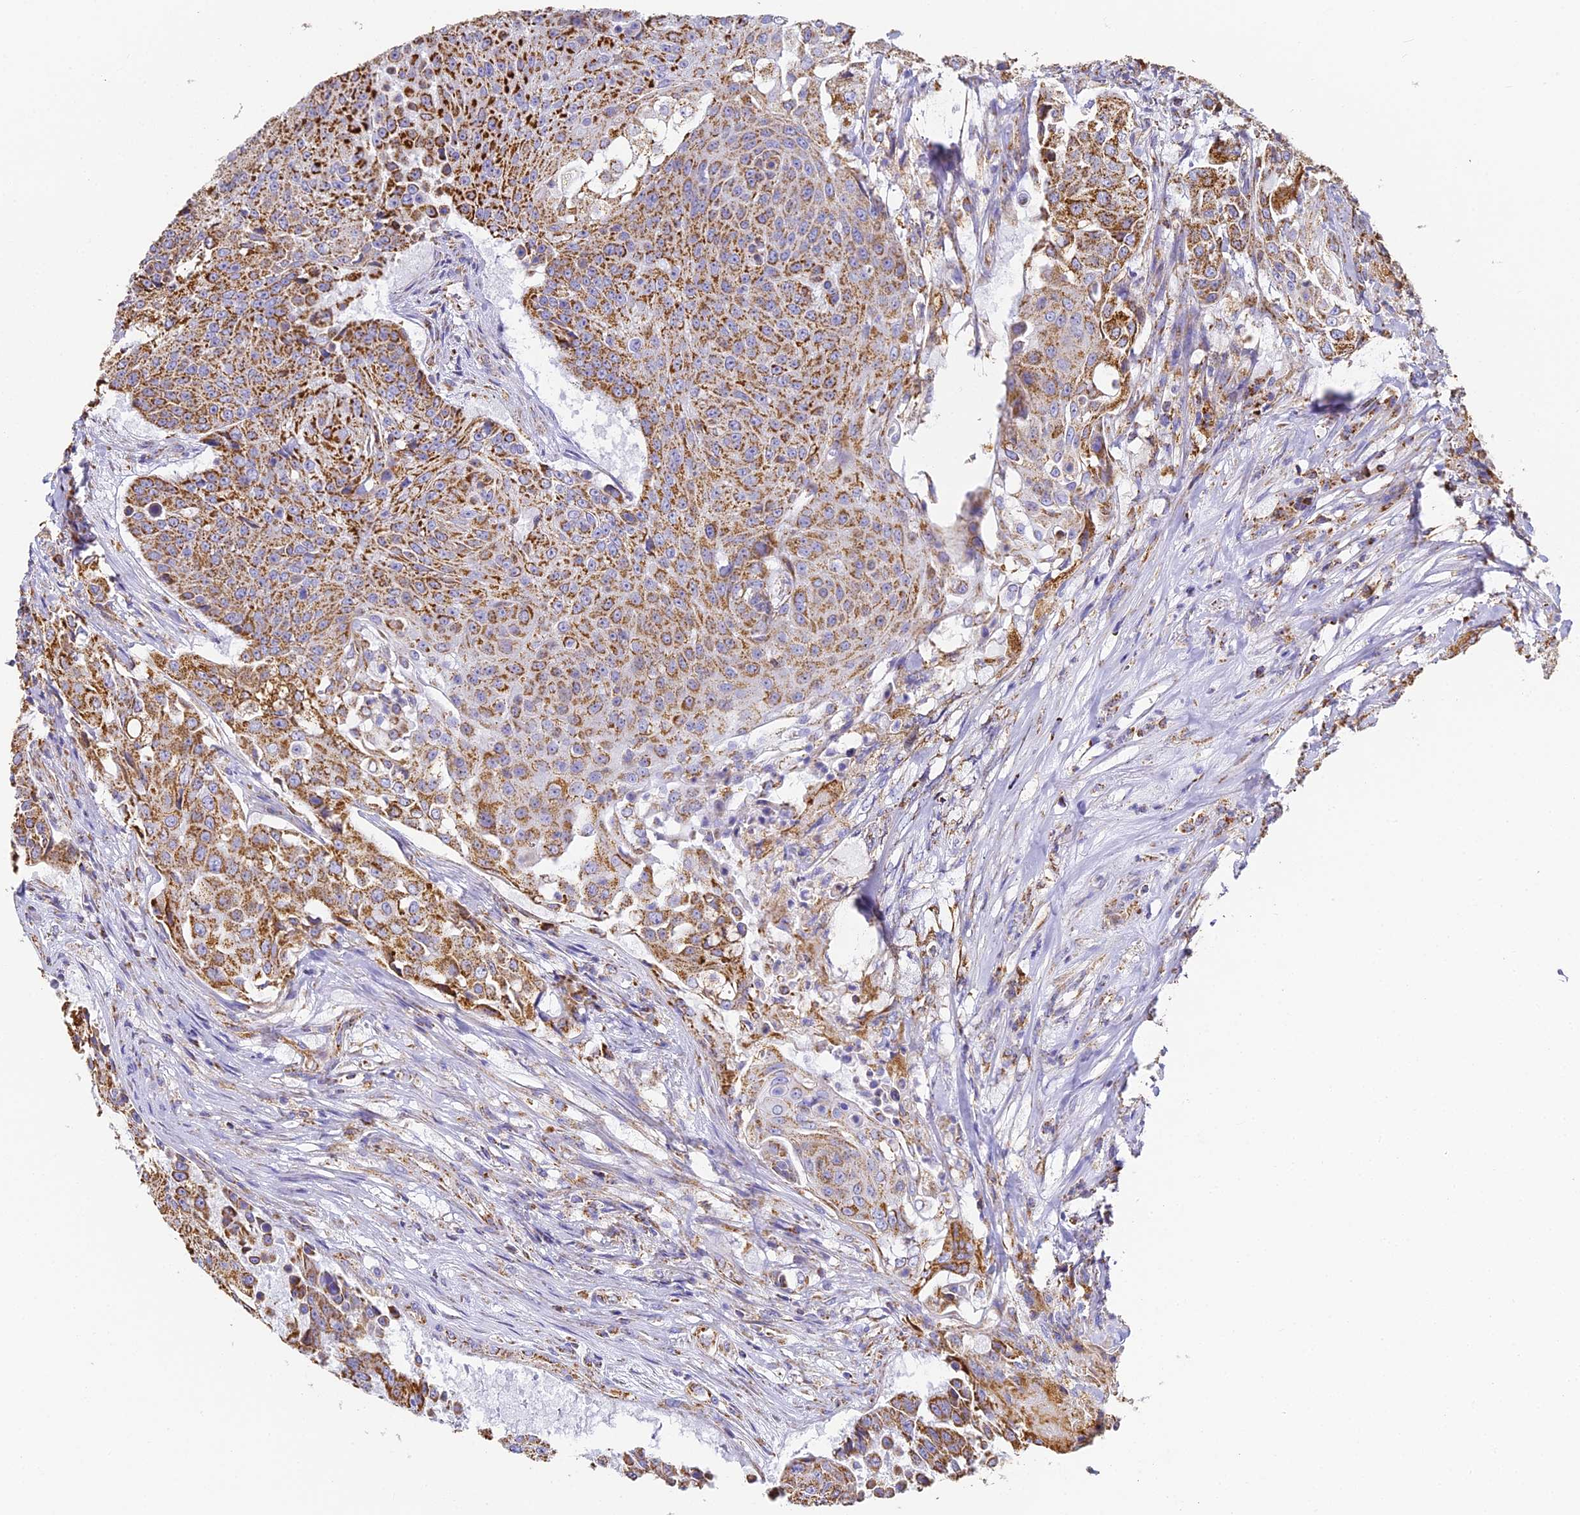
{"staining": {"intensity": "strong", "quantity": ">75%", "location": "cytoplasmic/membranous"}, "tissue": "urothelial cancer", "cell_type": "Tumor cells", "image_type": "cancer", "snomed": [{"axis": "morphology", "description": "Urothelial carcinoma, High grade"}, {"axis": "topography", "description": "Urinary bladder"}], "caption": "This micrograph demonstrates urothelial cancer stained with IHC to label a protein in brown. The cytoplasmic/membranous of tumor cells show strong positivity for the protein. Nuclei are counter-stained blue.", "gene": "COX6C", "patient": {"sex": "female", "age": 63}}